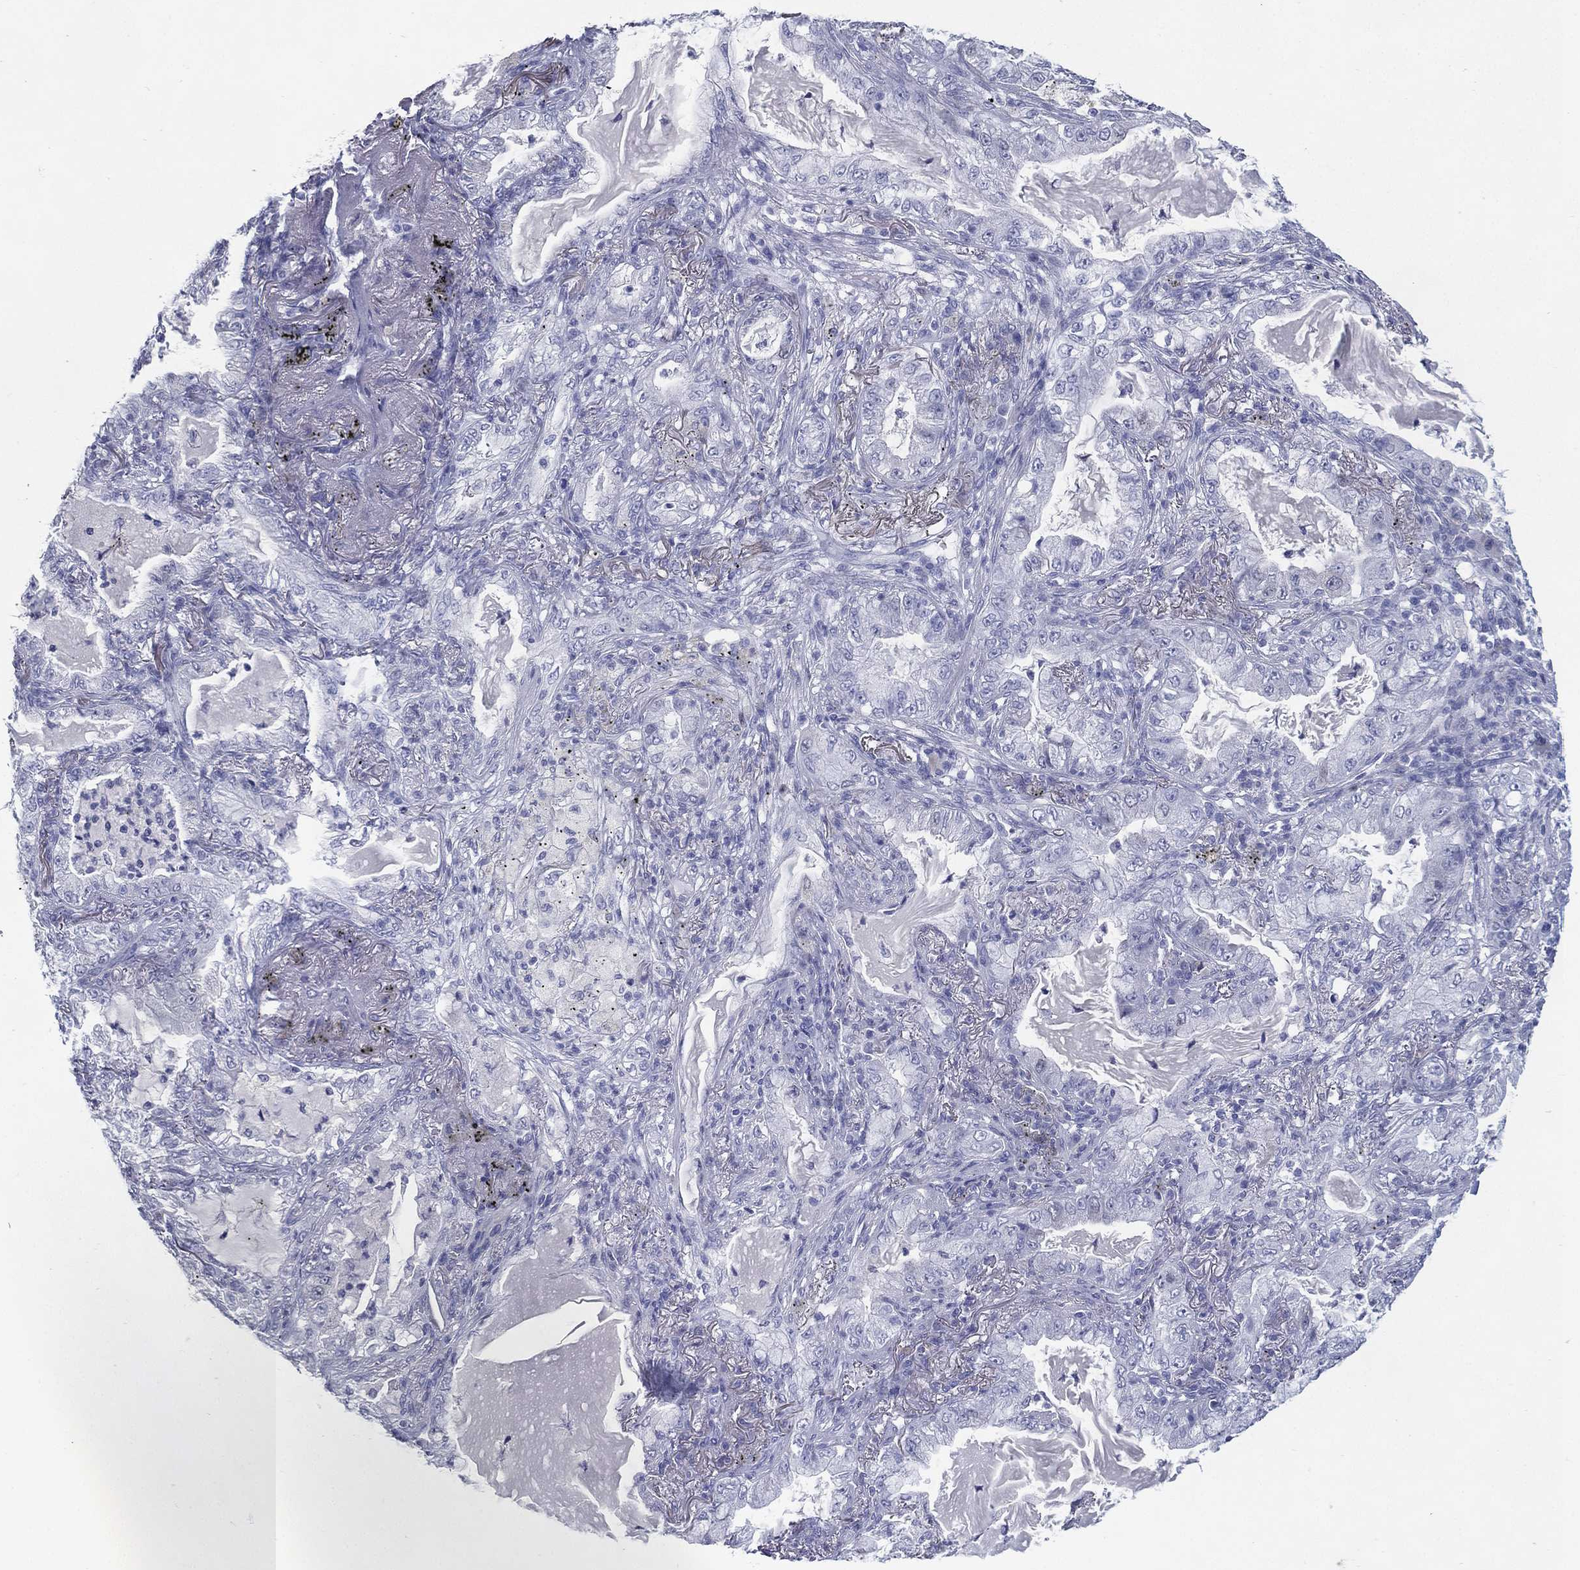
{"staining": {"intensity": "negative", "quantity": "none", "location": "none"}, "tissue": "lung cancer", "cell_type": "Tumor cells", "image_type": "cancer", "snomed": [{"axis": "morphology", "description": "Adenocarcinoma, NOS"}, {"axis": "topography", "description": "Lung"}], "caption": "The photomicrograph reveals no staining of tumor cells in lung cancer (adenocarcinoma). (DAB (3,3'-diaminobenzidine) immunohistochemistry, high magnification).", "gene": "KIF2C", "patient": {"sex": "female", "age": 73}}